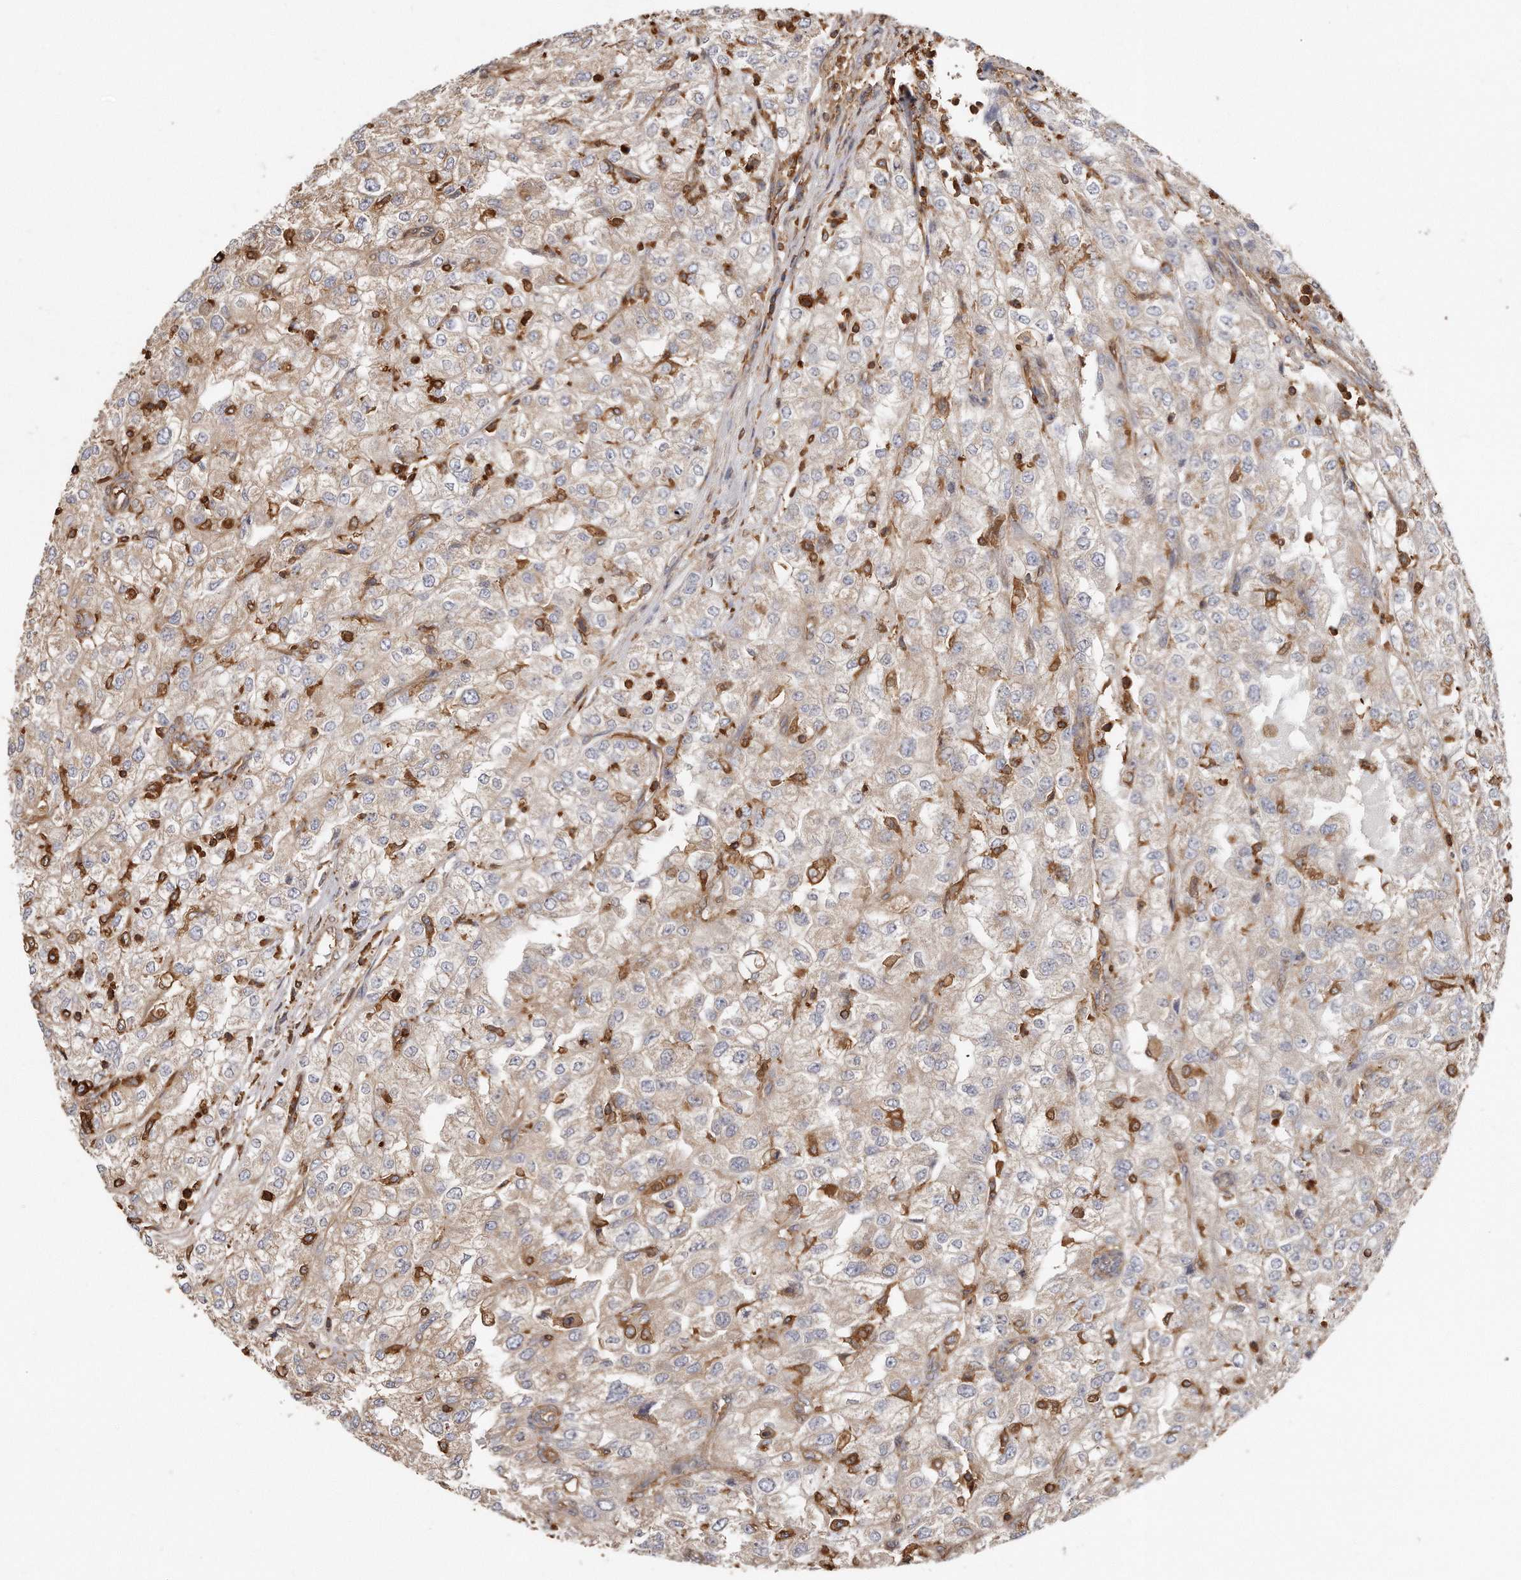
{"staining": {"intensity": "negative", "quantity": "none", "location": "none"}, "tissue": "renal cancer", "cell_type": "Tumor cells", "image_type": "cancer", "snomed": [{"axis": "morphology", "description": "Adenocarcinoma, NOS"}, {"axis": "topography", "description": "Kidney"}], "caption": "Adenocarcinoma (renal) was stained to show a protein in brown. There is no significant expression in tumor cells.", "gene": "CAP1", "patient": {"sex": "female", "age": 54}}